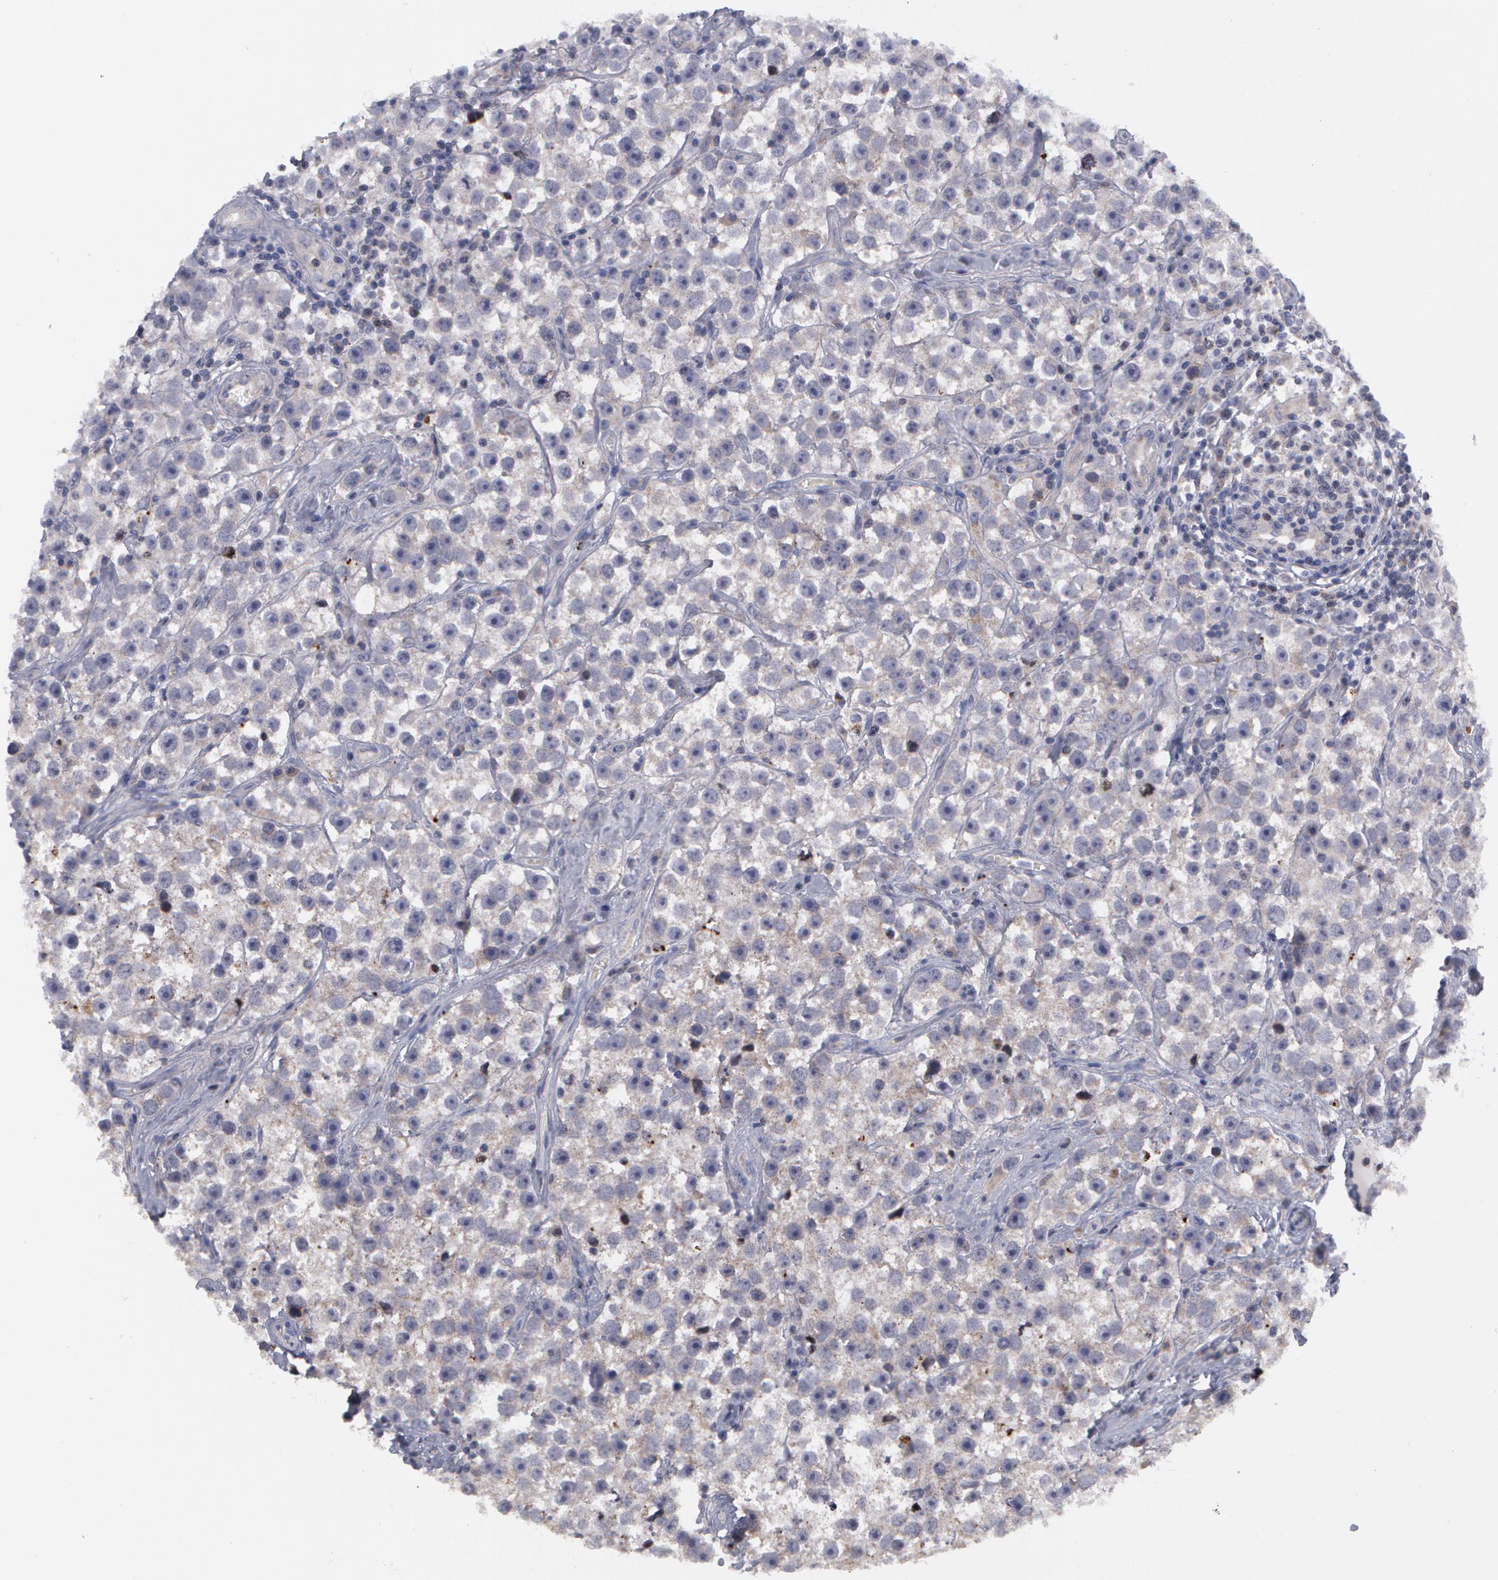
{"staining": {"intensity": "negative", "quantity": "none", "location": "none"}, "tissue": "testis cancer", "cell_type": "Tumor cells", "image_type": "cancer", "snomed": [{"axis": "morphology", "description": "Seminoma, NOS"}, {"axis": "topography", "description": "Testis"}], "caption": "Tumor cells show no significant staining in testis cancer.", "gene": "ERBB2", "patient": {"sex": "male", "age": 32}}